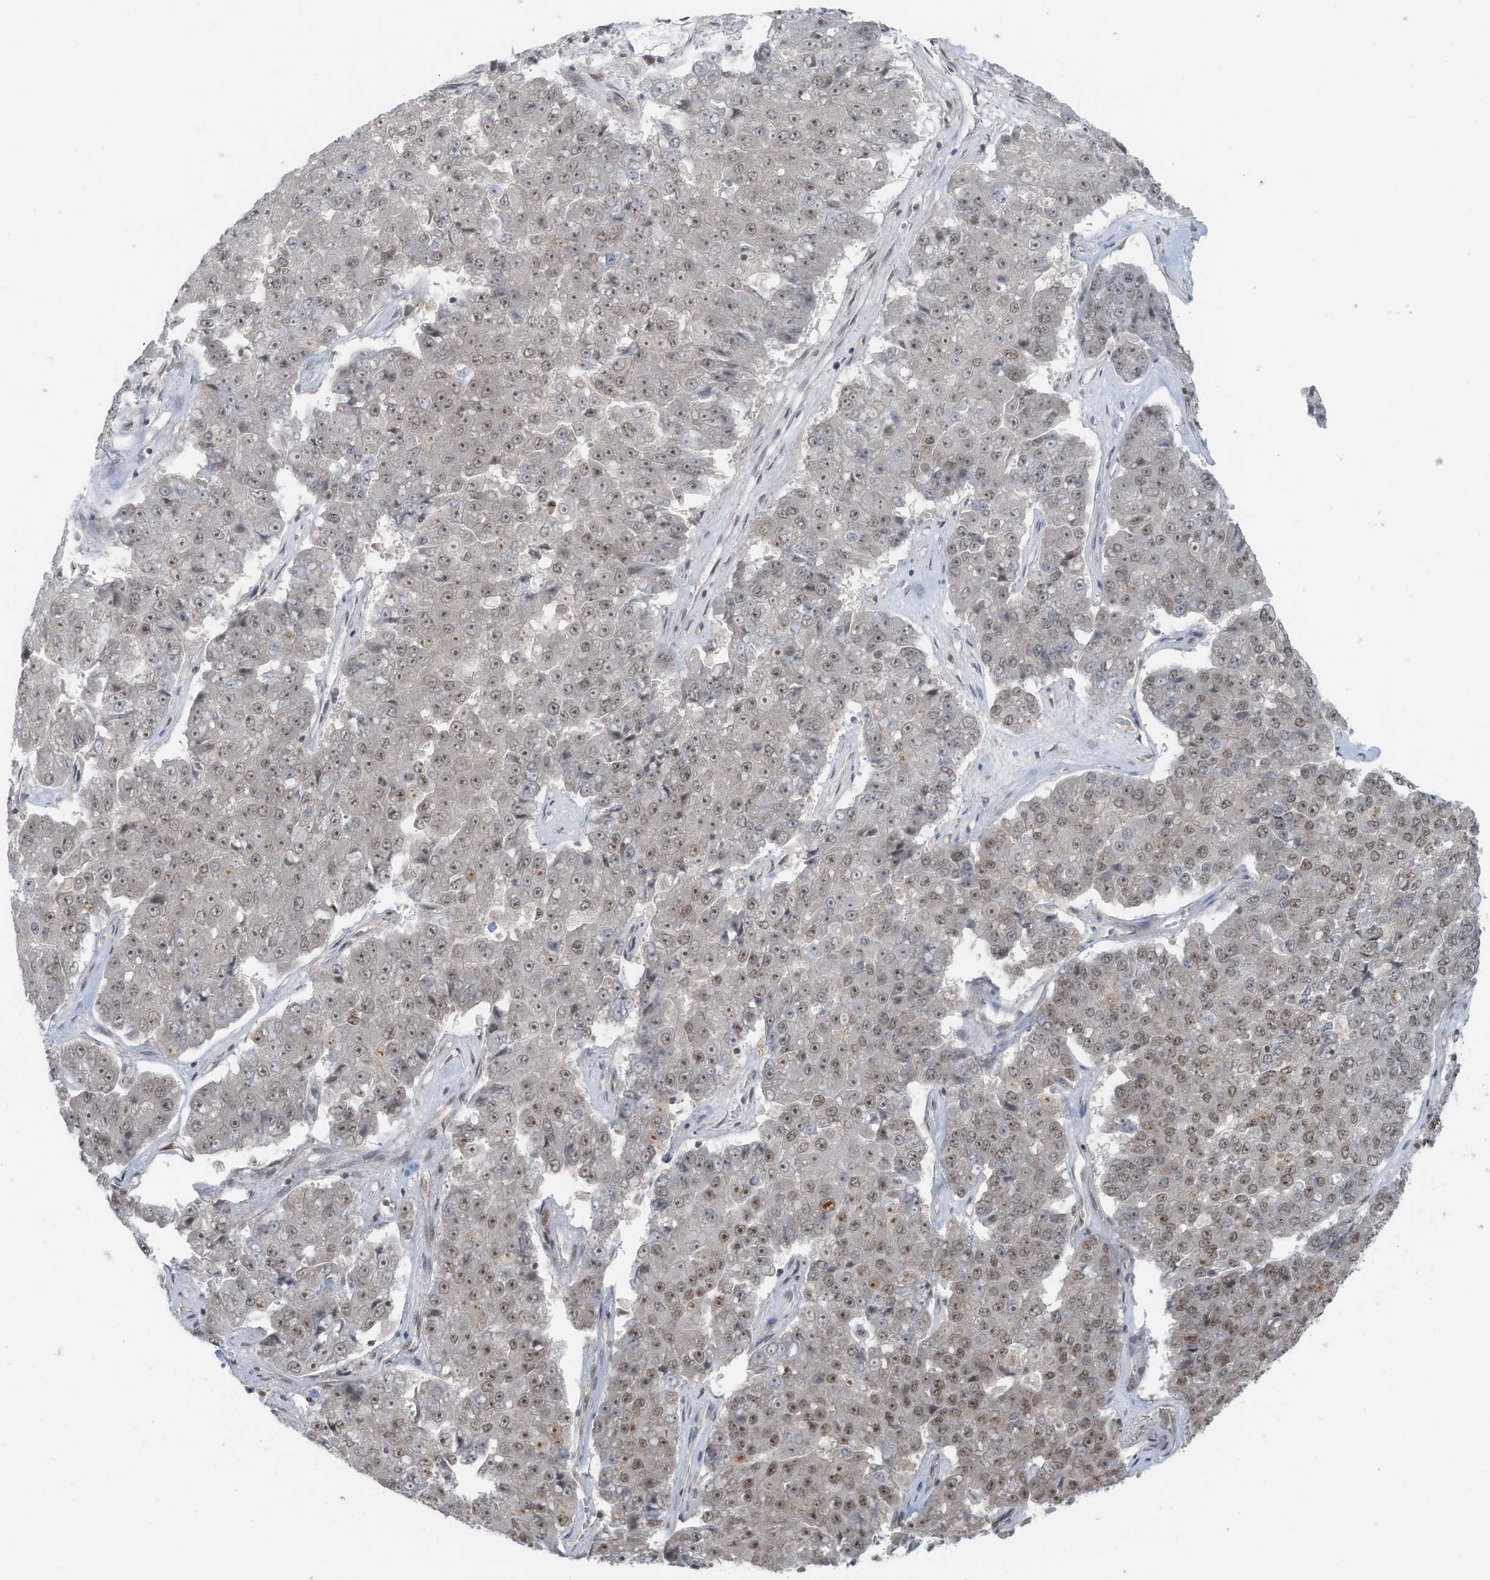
{"staining": {"intensity": "moderate", "quantity": "25%-75%", "location": "nuclear"}, "tissue": "pancreatic cancer", "cell_type": "Tumor cells", "image_type": "cancer", "snomed": [{"axis": "morphology", "description": "Adenocarcinoma, NOS"}, {"axis": "topography", "description": "Pancreas"}], "caption": "The immunohistochemical stain labels moderate nuclear expression in tumor cells of pancreatic adenocarcinoma tissue.", "gene": "DBR1", "patient": {"sex": "male", "age": 50}}